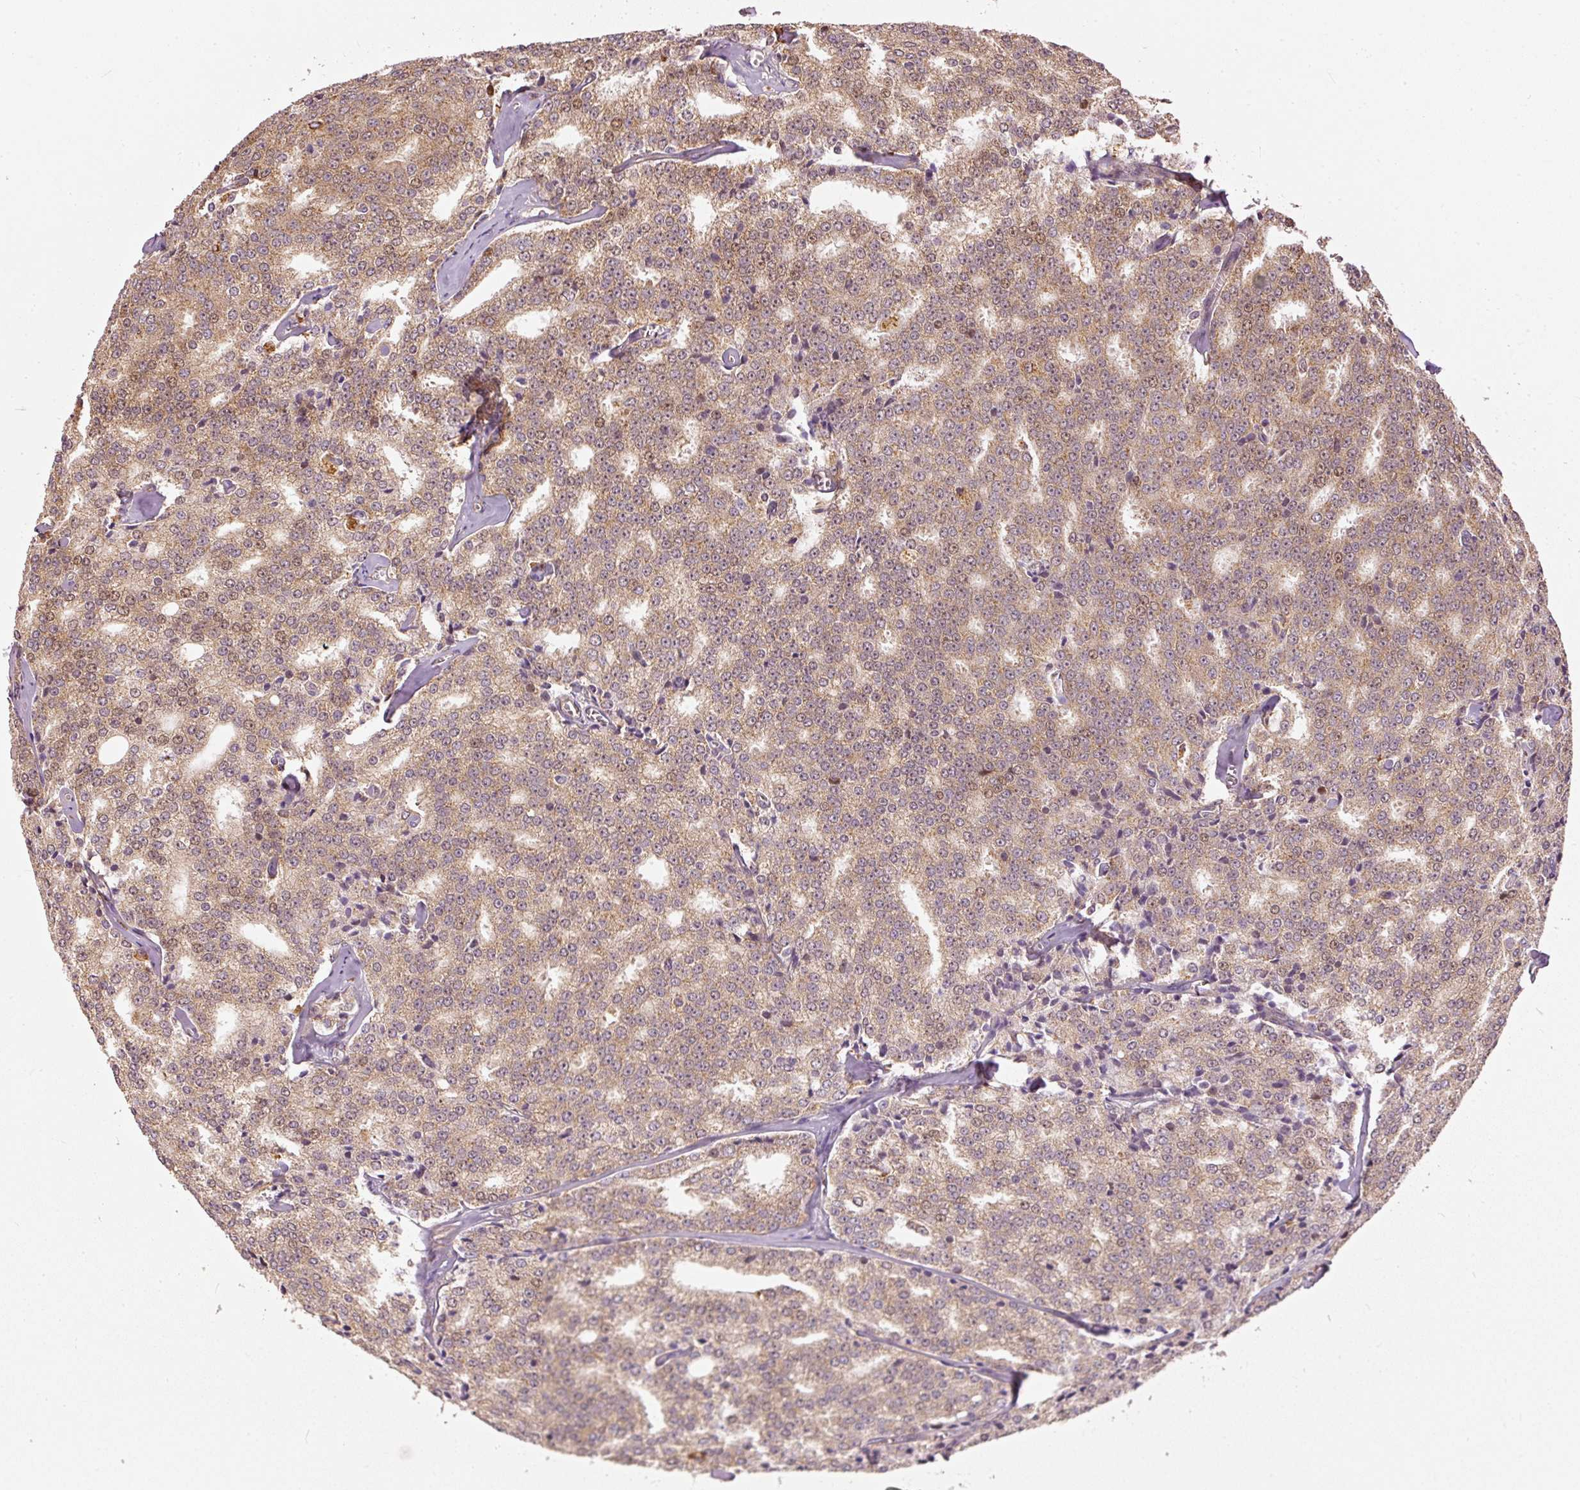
{"staining": {"intensity": "moderate", "quantity": ">75%", "location": "cytoplasmic/membranous,nuclear"}, "tissue": "prostate cancer", "cell_type": "Tumor cells", "image_type": "cancer", "snomed": [{"axis": "morphology", "description": "Adenocarcinoma, Low grade"}, {"axis": "topography", "description": "Prostate"}], "caption": "Immunohistochemistry (IHC) (DAB) staining of human adenocarcinoma (low-grade) (prostate) displays moderate cytoplasmic/membranous and nuclear protein staining in approximately >75% of tumor cells. (Stains: DAB in brown, nuclei in blue, Microscopy: brightfield microscopy at high magnification).", "gene": "MTHFD1L", "patient": {"sex": "male", "age": 60}}